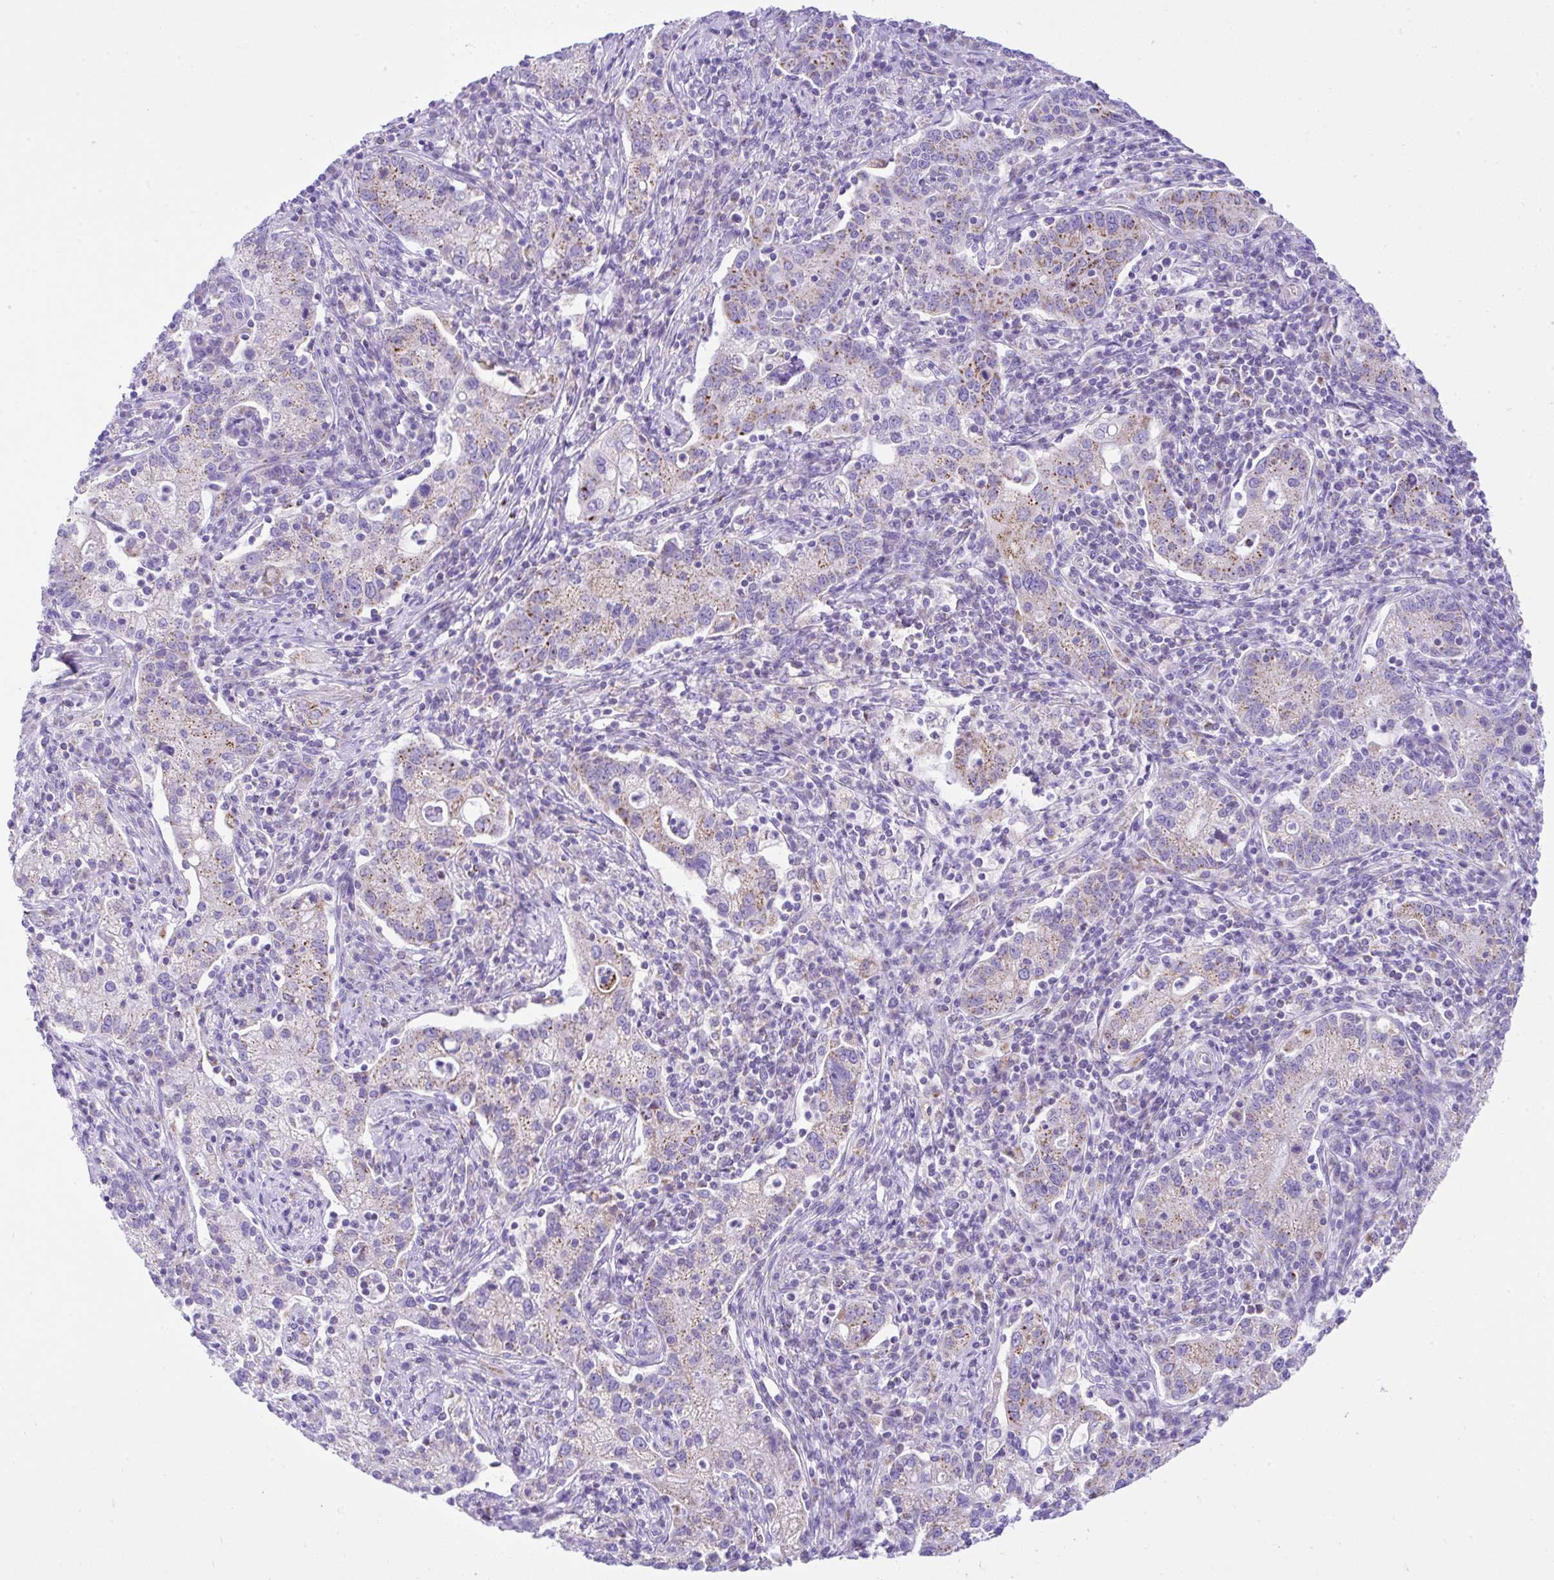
{"staining": {"intensity": "weak", "quantity": "25%-75%", "location": "cytoplasmic/membranous"}, "tissue": "cervical cancer", "cell_type": "Tumor cells", "image_type": "cancer", "snomed": [{"axis": "morphology", "description": "Normal tissue, NOS"}, {"axis": "morphology", "description": "Adenocarcinoma, NOS"}, {"axis": "topography", "description": "Cervix"}], "caption": "Protein analysis of cervical adenocarcinoma tissue exhibits weak cytoplasmic/membranous expression in approximately 25%-75% of tumor cells. (DAB = brown stain, brightfield microscopy at high magnification).", "gene": "SLC13A1", "patient": {"sex": "female", "age": 44}}